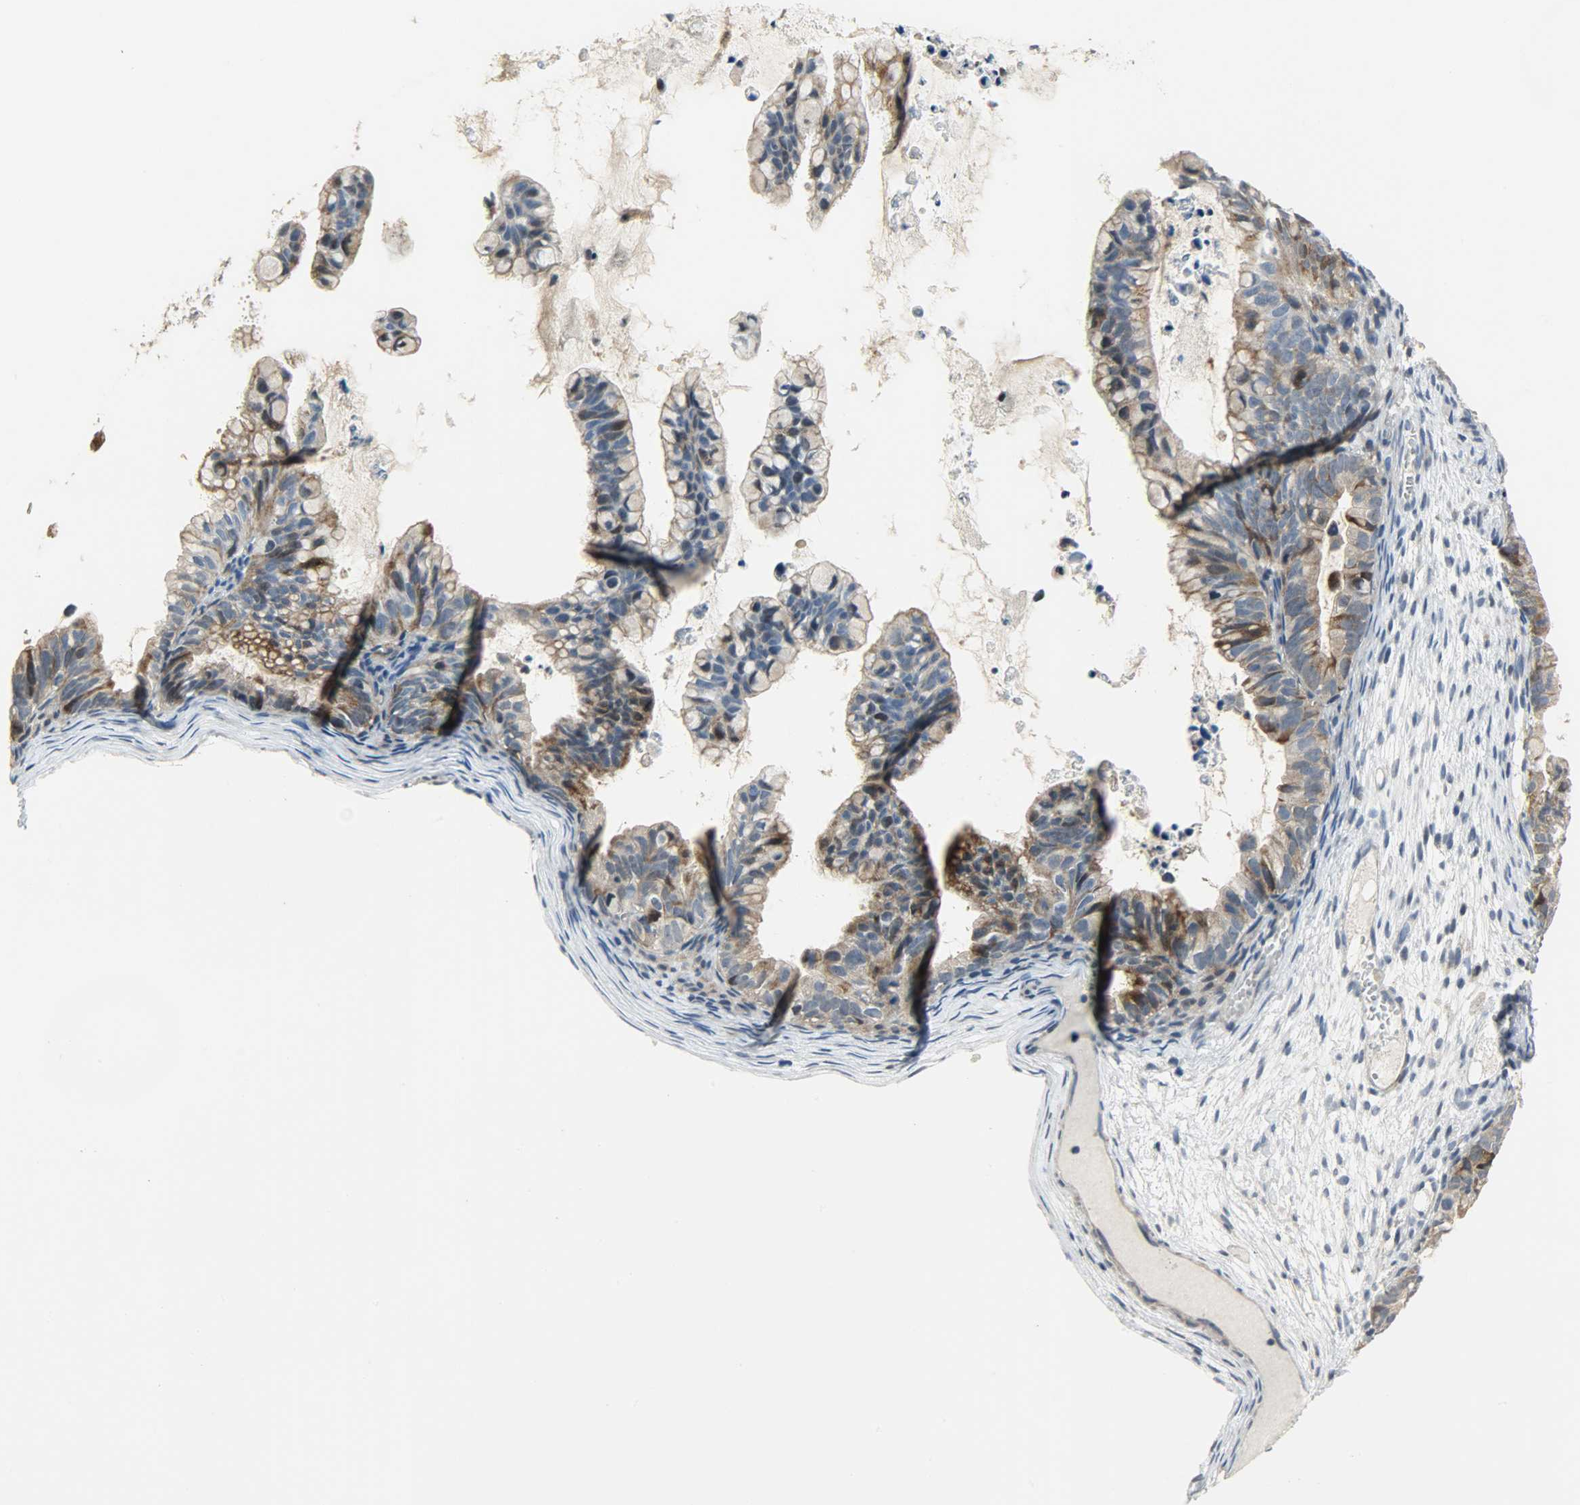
{"staining": {"intensity": "moderate", "quantity": ">75%", "location": "cytoplasmic/membranous"}, "tissue": "ovarian cancer", "cell_type": "Tumor cells", "image_type": "cancer", "snomed": [{"axis": "morphology", "description": "Cystadenocarcinoma, mucinous, NOS"}, {"axis": "topography", "description": "Ovary"}], "caption": "A medium amount of moderate cytoplasmic/membranous staining is seen in about >75% of tumor cells in ovarian mucinous cystadenocarcinoma tissue.", "gene": "PPP1R1B", "patient": {"sex": "female", "age": 36}}